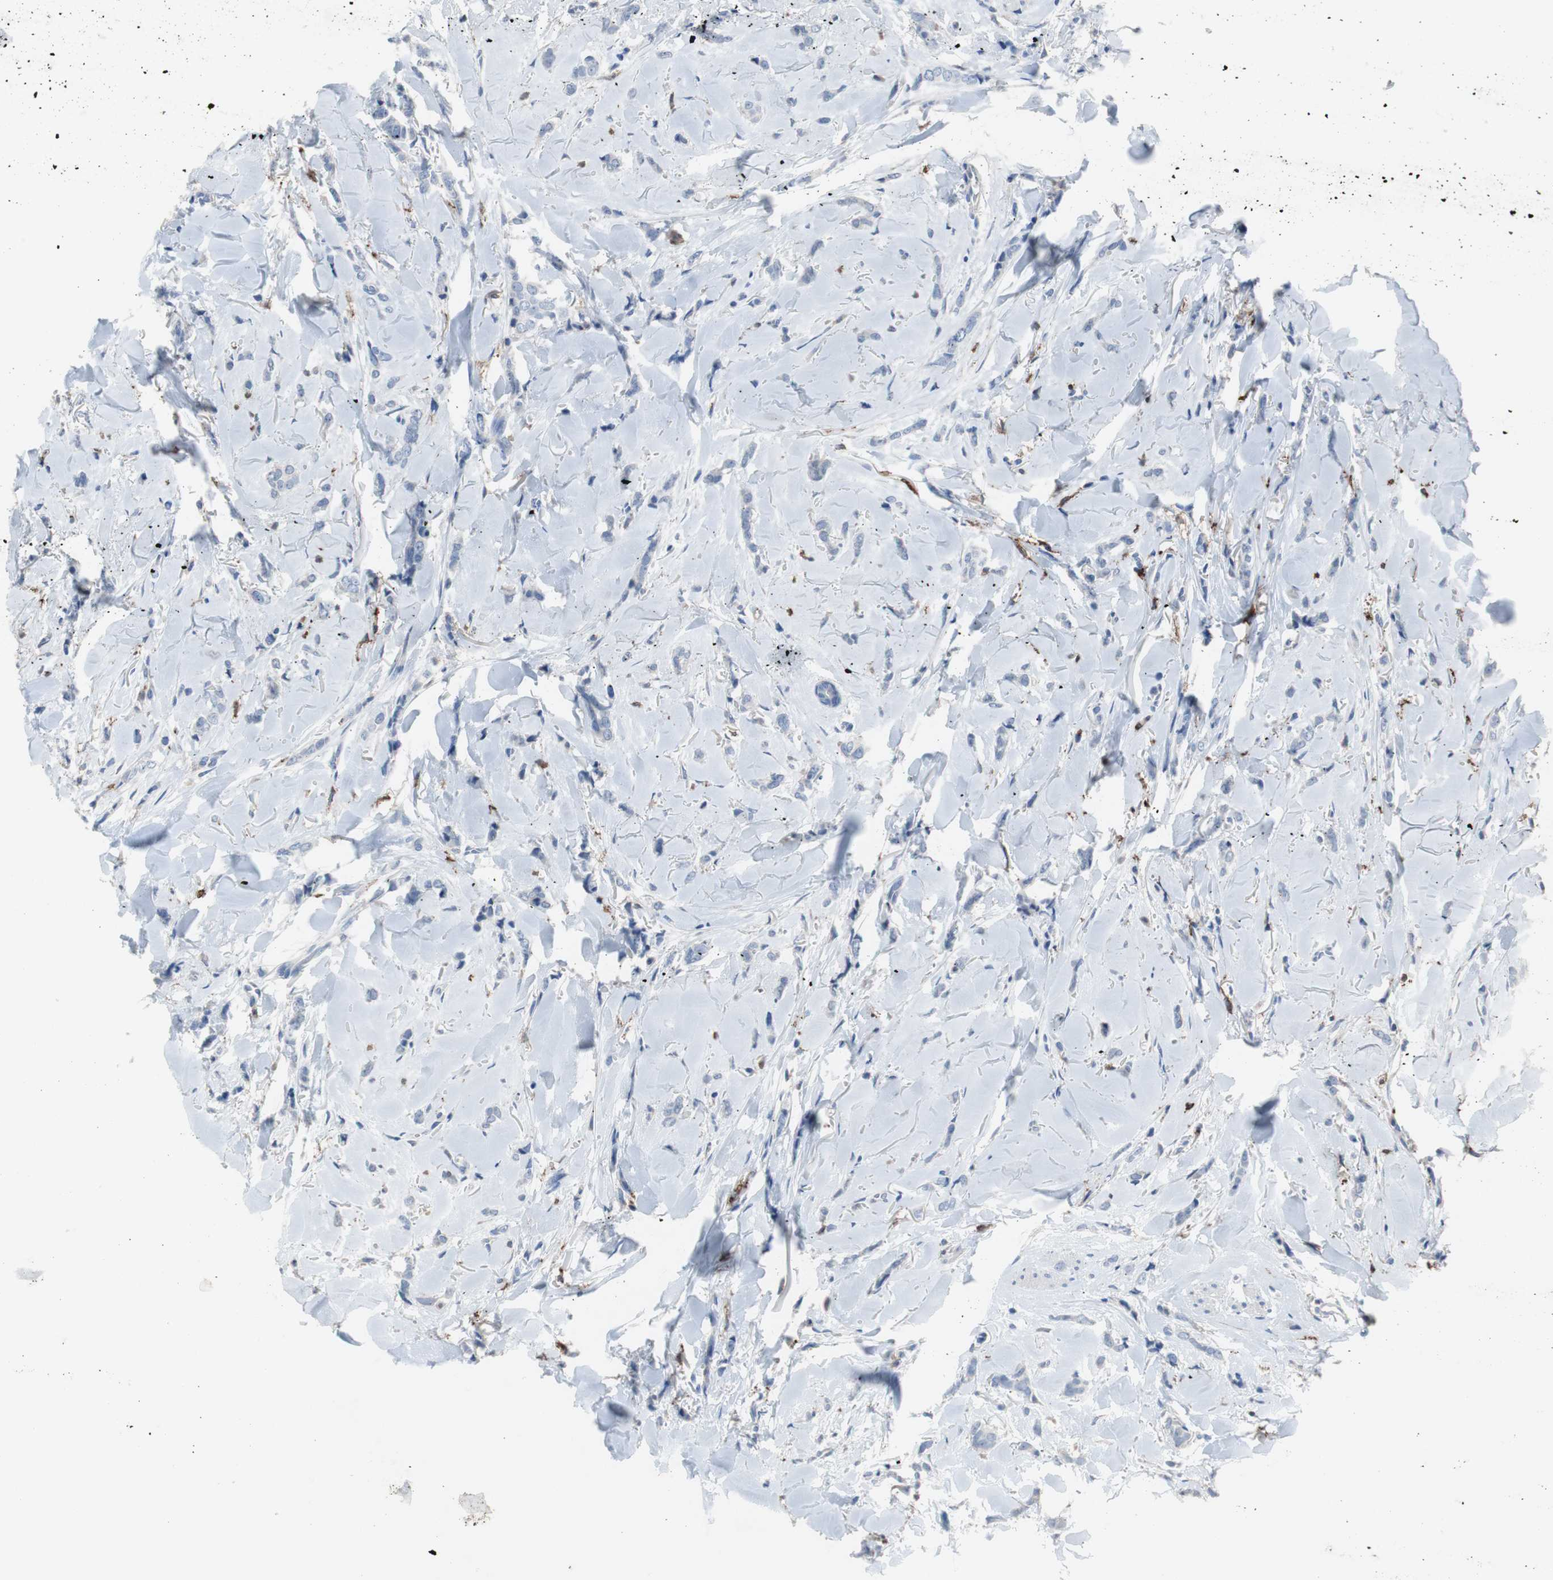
{"staining": {"intensity": "negative", "quantity": "none", "location": "none"}, "tissue": "breast cancer", "cell_type": "Tumor cells", "image_type": "cancer", "snomed": [{"axis": "morphology", "description": "Lobular carcinoma"}, {"axis": "topography", "description": "Skin"}, {"axis": "topography", "description": "Breast"}], "caption": "This is an immunohistochemistry (IHC) histopathology image of human breast cancer. There is no staining in tumor cells.", "gene": "FCGR2B", "patient": {"sex": "female", "age": 46}}